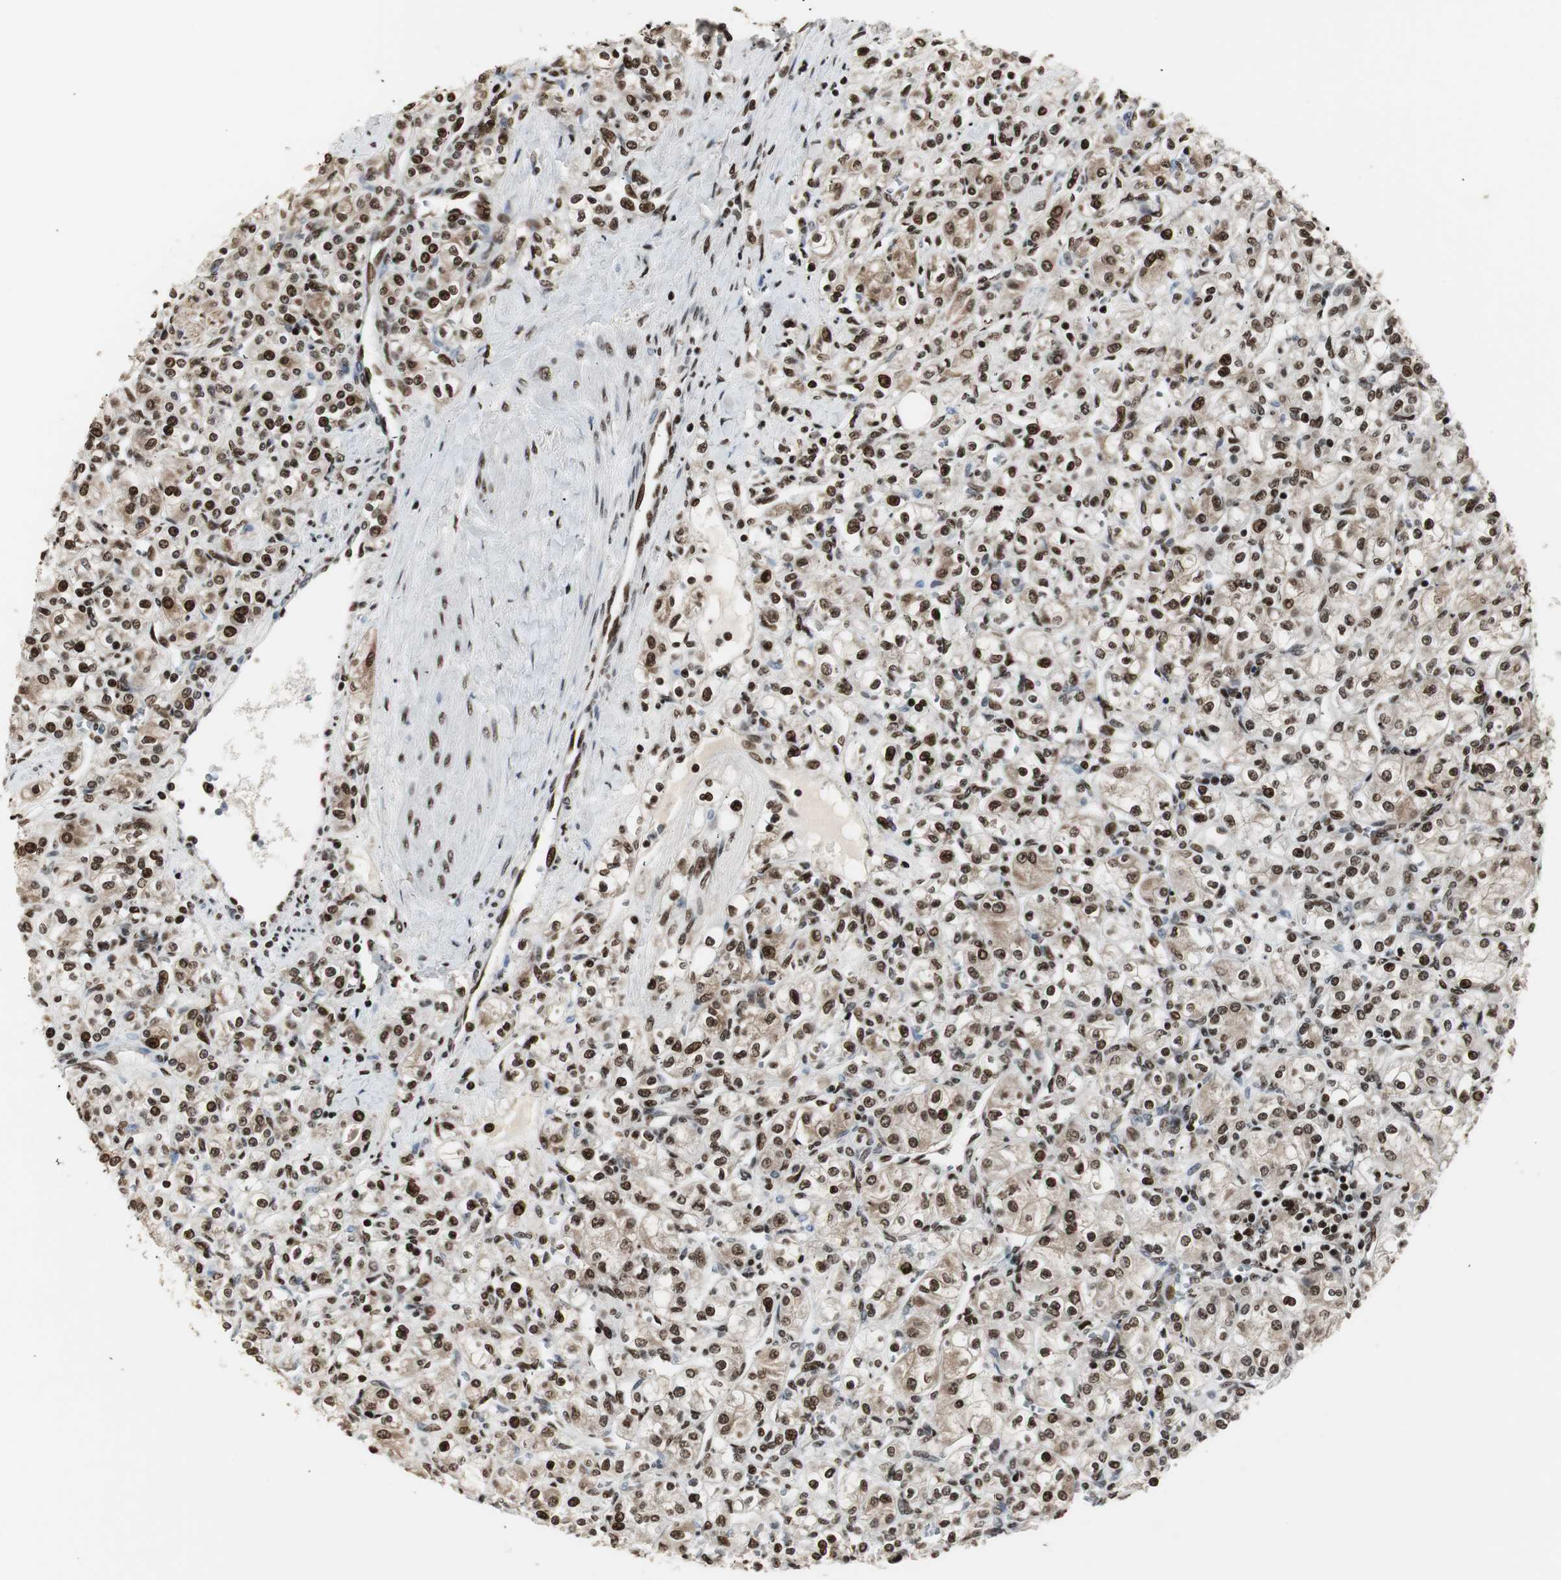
{"staining": {"intensity": "strong", "quantity": ">75%", "location": "cytoplasmic/membranous,nuclear"}, "tissue": "renal cancer", "cell_type": "Tumor cells", "image_type": "cancer", "snomed": [{"axis": "morphology", "description": "Adenocarcinoma, NOS"}, {"axis": "topography", "description": "Kidney"}], "caption": "Renal cancer (adenocarcinoma) stained with a brown dye shows strong cytoplasmic/membranous and nuclear positive positivity in approximately >75% of tumor cells.", "gene": "PARN", "patient": {"sex": "male", "age": 77}}